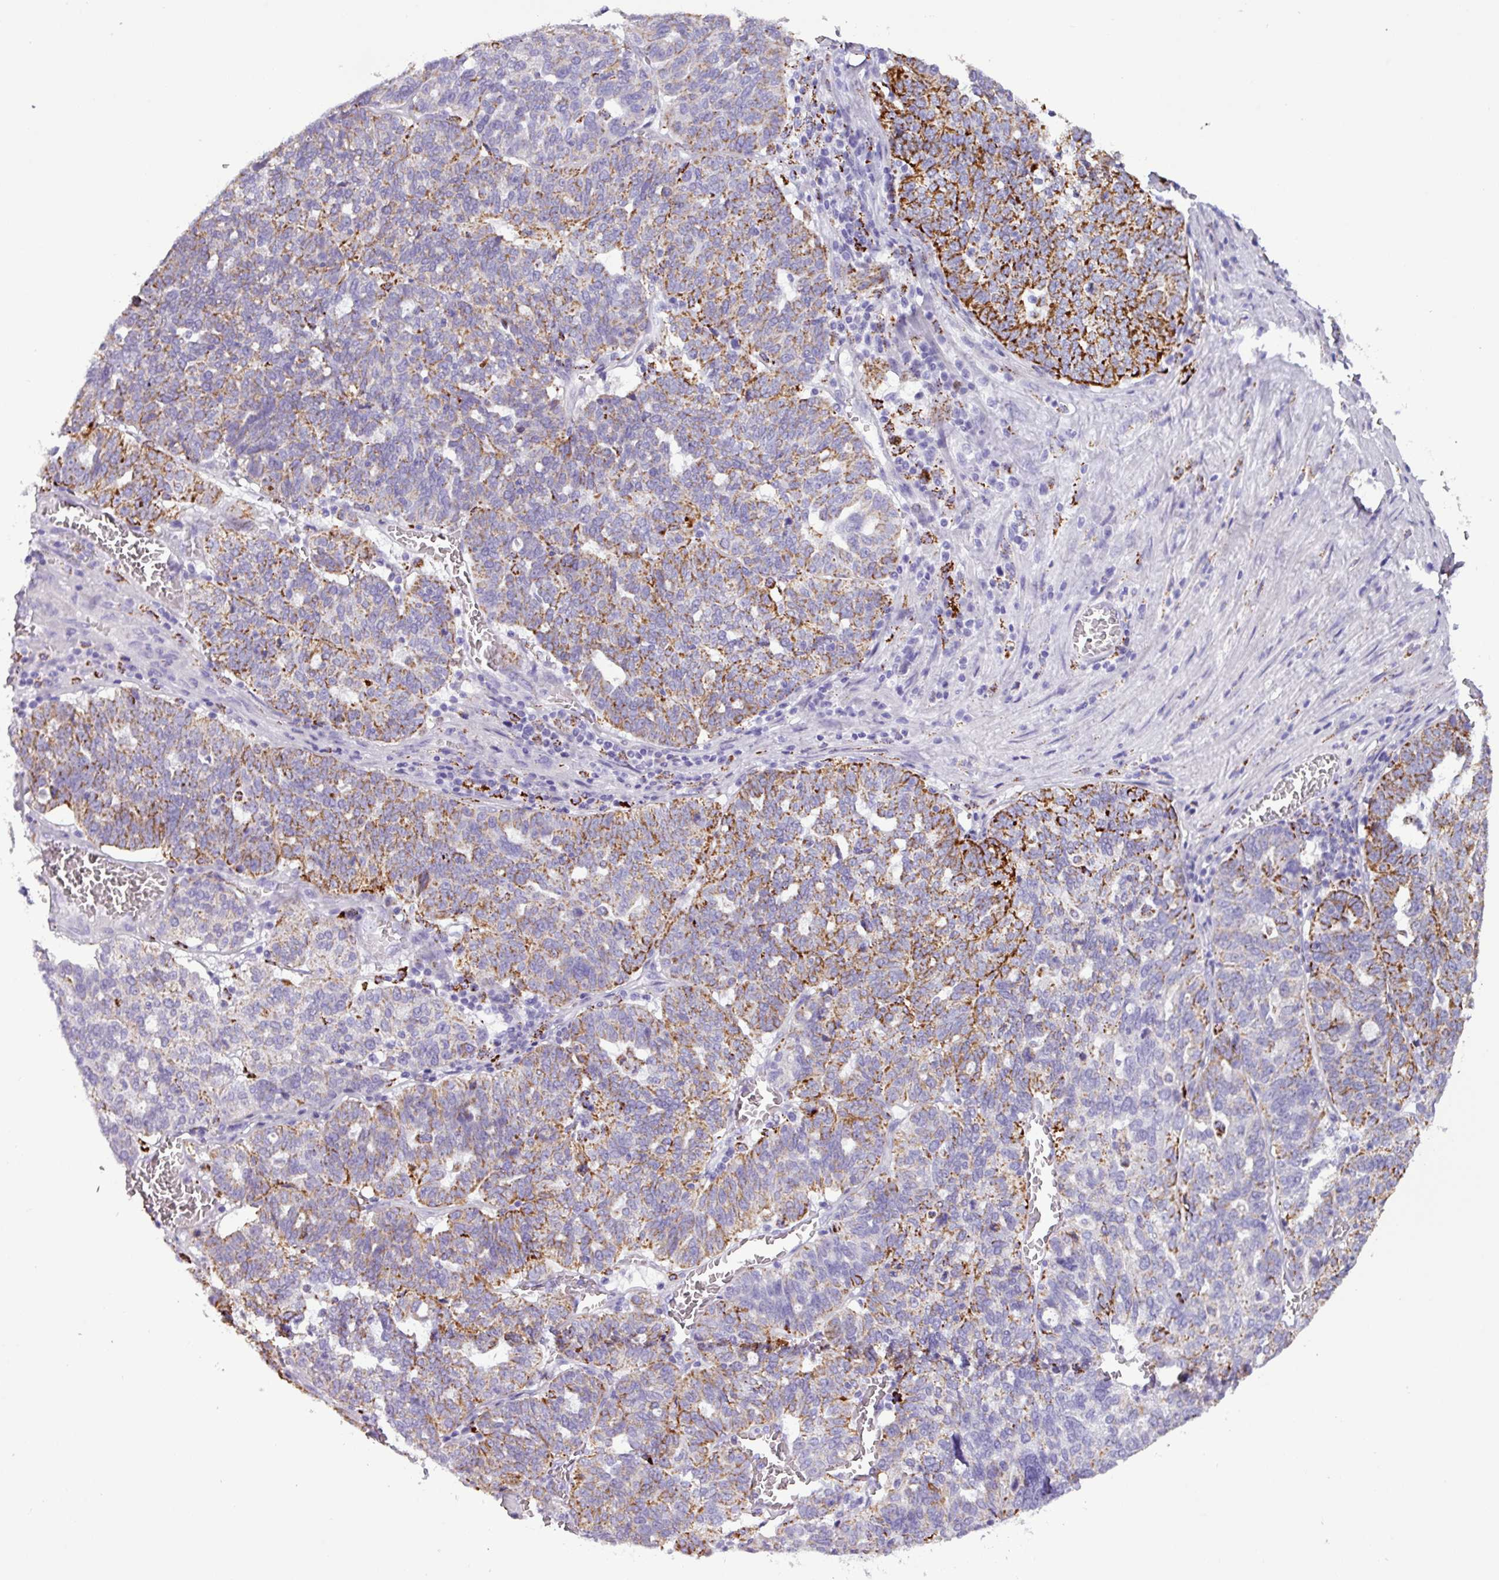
{"staining": {"intensity": "strong", "quantity": "25%-75%", "location": "cytoplasmic/membranous"}, "tissue": "ovarian cancer", "cell_type": "Tumor cells", "image_type": "cancer", "snomed": [{"axis": "morphology", "description": "Cystadenocarcinoma, serous, NOS"}, {"axis": "topography", "description": "Ovary"}], "caption": "A histopathology image of ovarian cancer stained for a protein demonstrates strong cytoplasmic/membranous brown staining in tumor cells.", "gene": "ZNF667", "patient": {"sex": "female", "age": 59}}